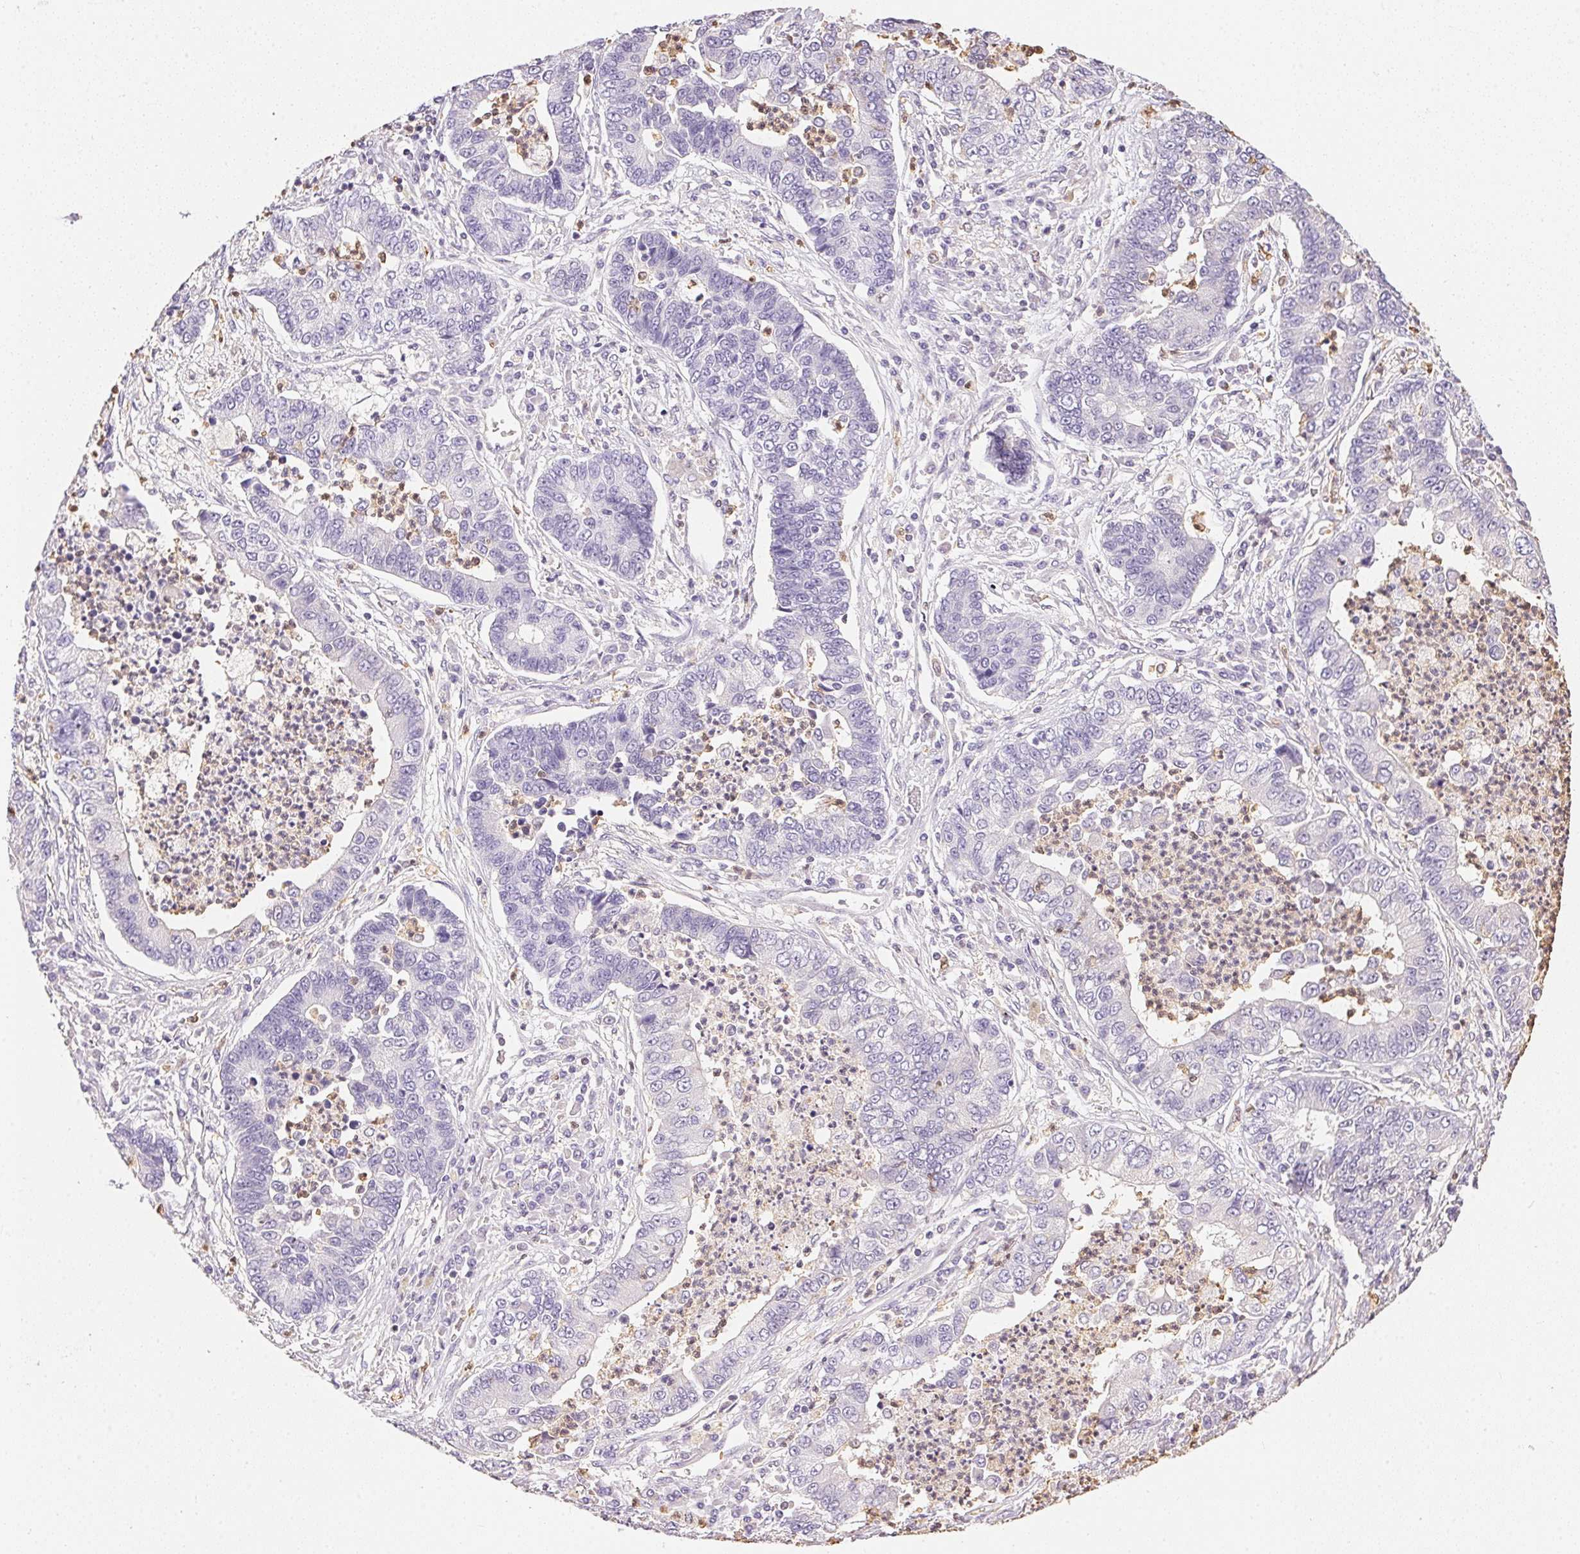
{"staining": {"intensity": "negative", "quantity": "none", "location": "none"}, "tissue": "lung cancer", "cell_type": "Tumor cells", "image_type": "cancer", "snomed": [{"axis": "morphology", "description": "Adenocarcinoma, NOS"}, {"axis": "topography", "description": "Lung"}], "caption": "Tumor cells show no significant protein positivity in lung adenocarcinoma.", "gene": "S100A3", "patient": {"sex": "female", "age": 57}}